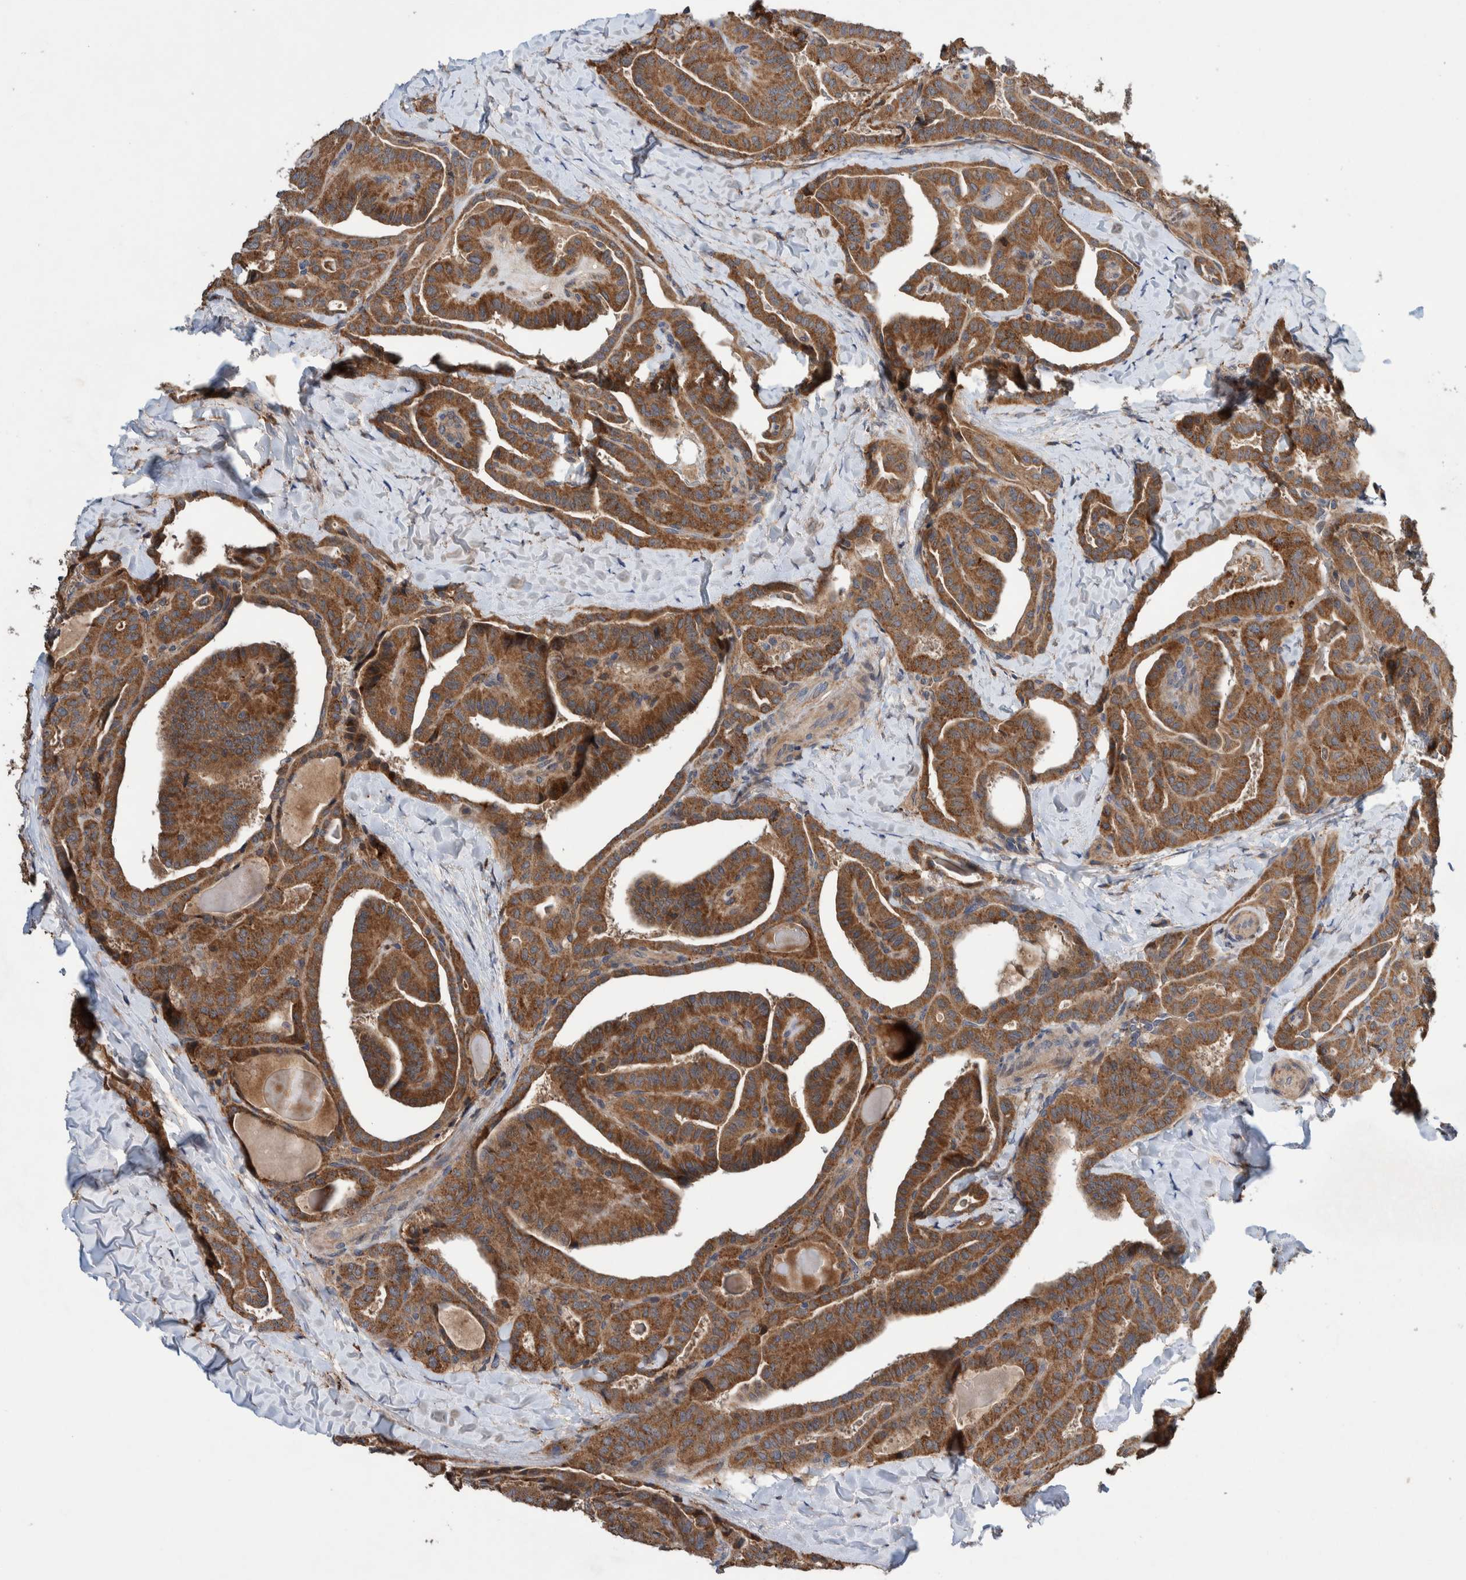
{"staining": {"intensity": "strong", "quantity": ">75%", "location": "cytoplasmic/membranous"}, "tissue": "thyroid cancer", "cell_type": "Tumor cells", "image_type": "cancer", "snomed": [{"axis": "morphology", "description": "Papillary adenocarcinoma, NOS"}, {"axis": "topography", "description": "Thyroid gland"}], "caption": "IHC (DAB (3,3'-diaminobenzidine)) staining of papillary adenocarcinoma (thyroid) exhibits strong cytoplasmic/membranous protein expression in about >75% of tumor cells. The staining is performed using DAB brown chromogen to label protein expression. The nuclei are counter-stained blue using hematoxylin.", "gene": "PIK3R6", "patient": {"sex": "male", "age": 77}}